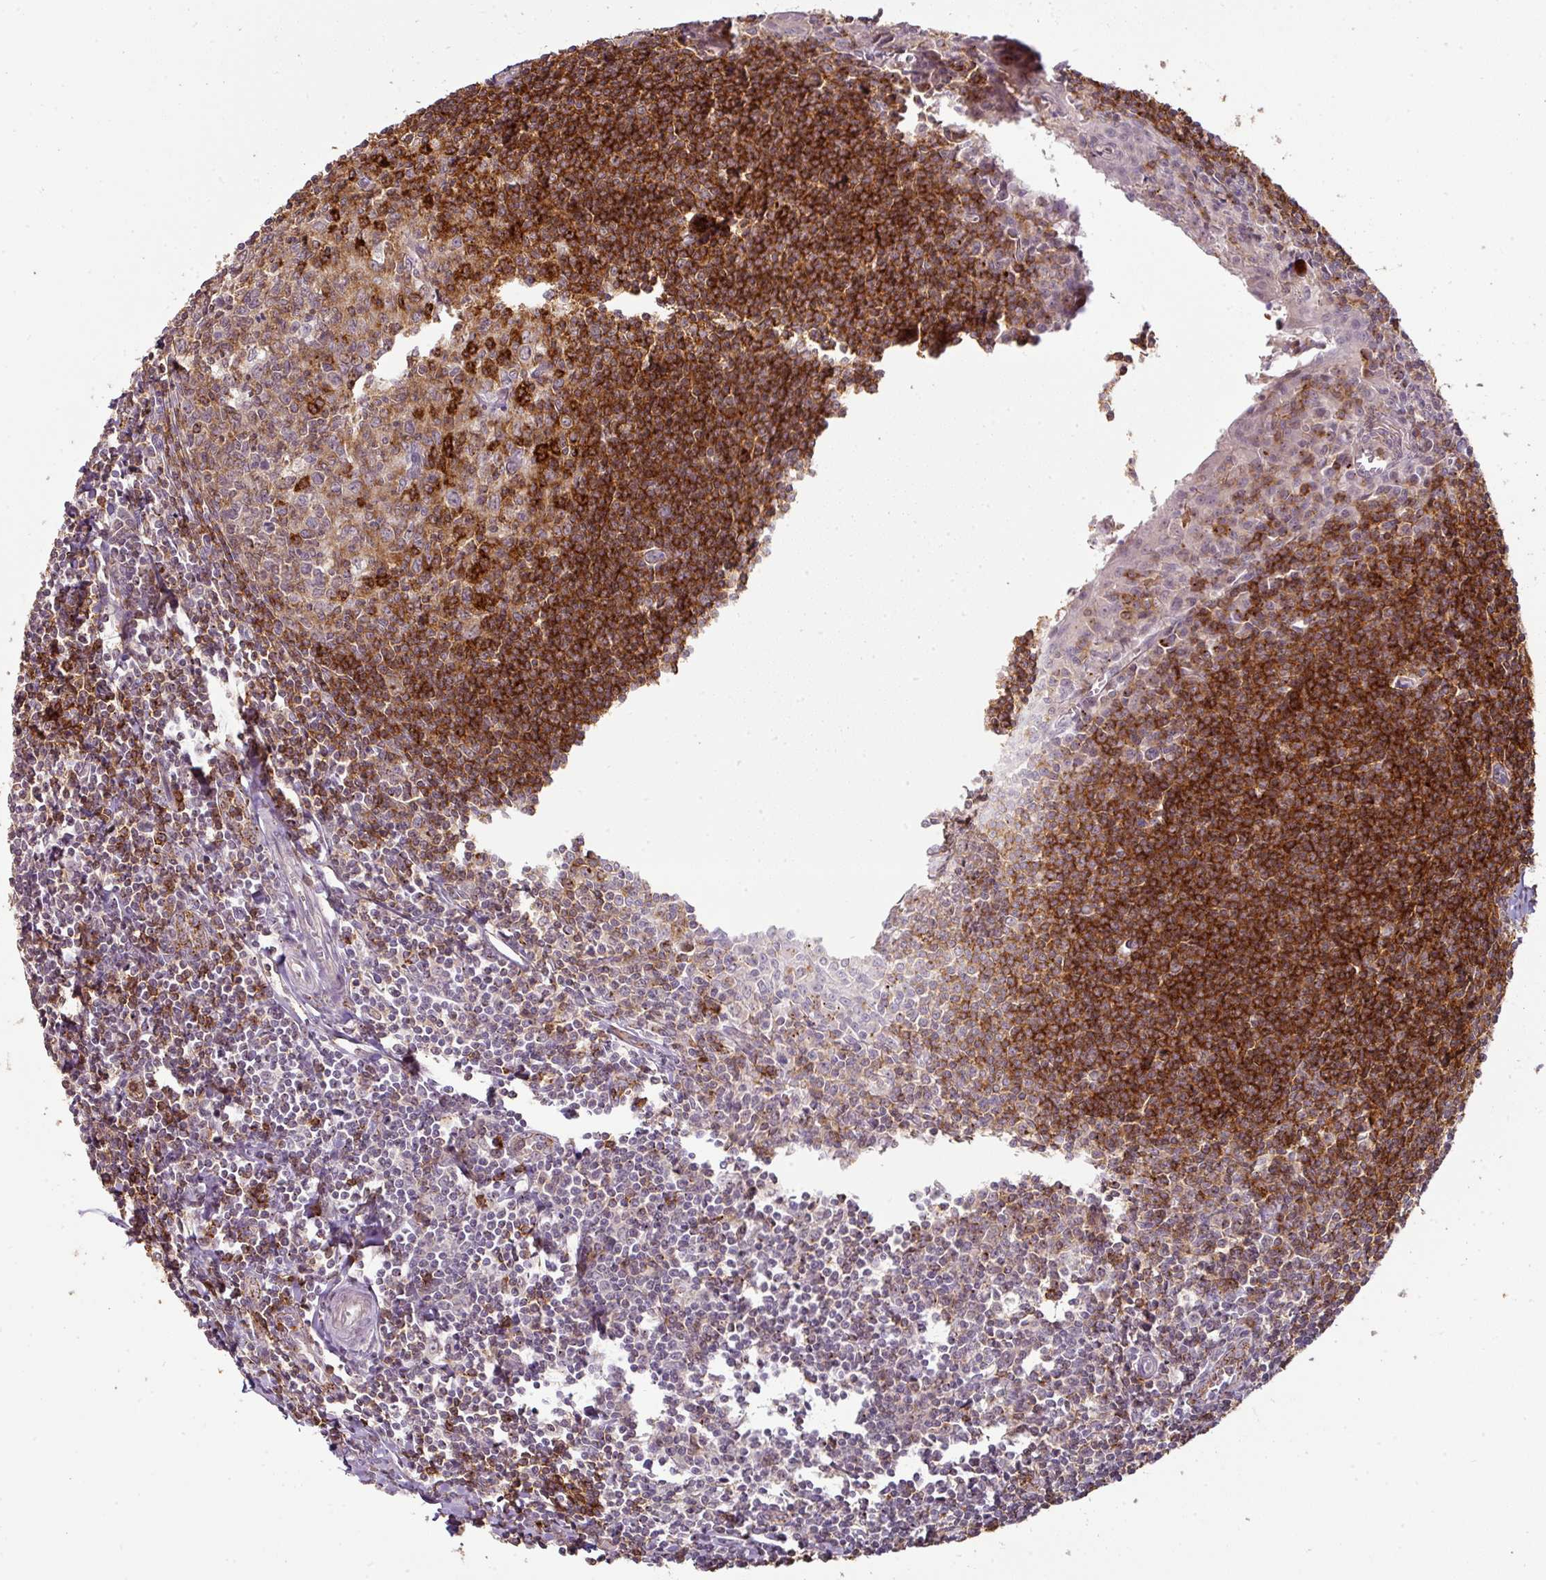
{"staining": {"intensity": "strong", "quantity": "25%-75%", "location": "cytoplasmic/membranous"}, "tissue": "tonsil", "cell_type": "Germinal center cells", "image_type": "normal", "snomed": [{"axis": "morphology", "description": "Normal tissue, NOS"}, {"axis": "topography", "description": "Tonsil"}], "caption": "A brown stain shows strong cytoplasmic/membranous positivity of a protein in germinal center cells of unremarkable tonsil. Using DAB (brown) and hematoxylin (blue) stains, captured at high magnification using brightfield microscopy.", "gene": "CXCR5", "patient": {"sex": "male", "age": 27}}